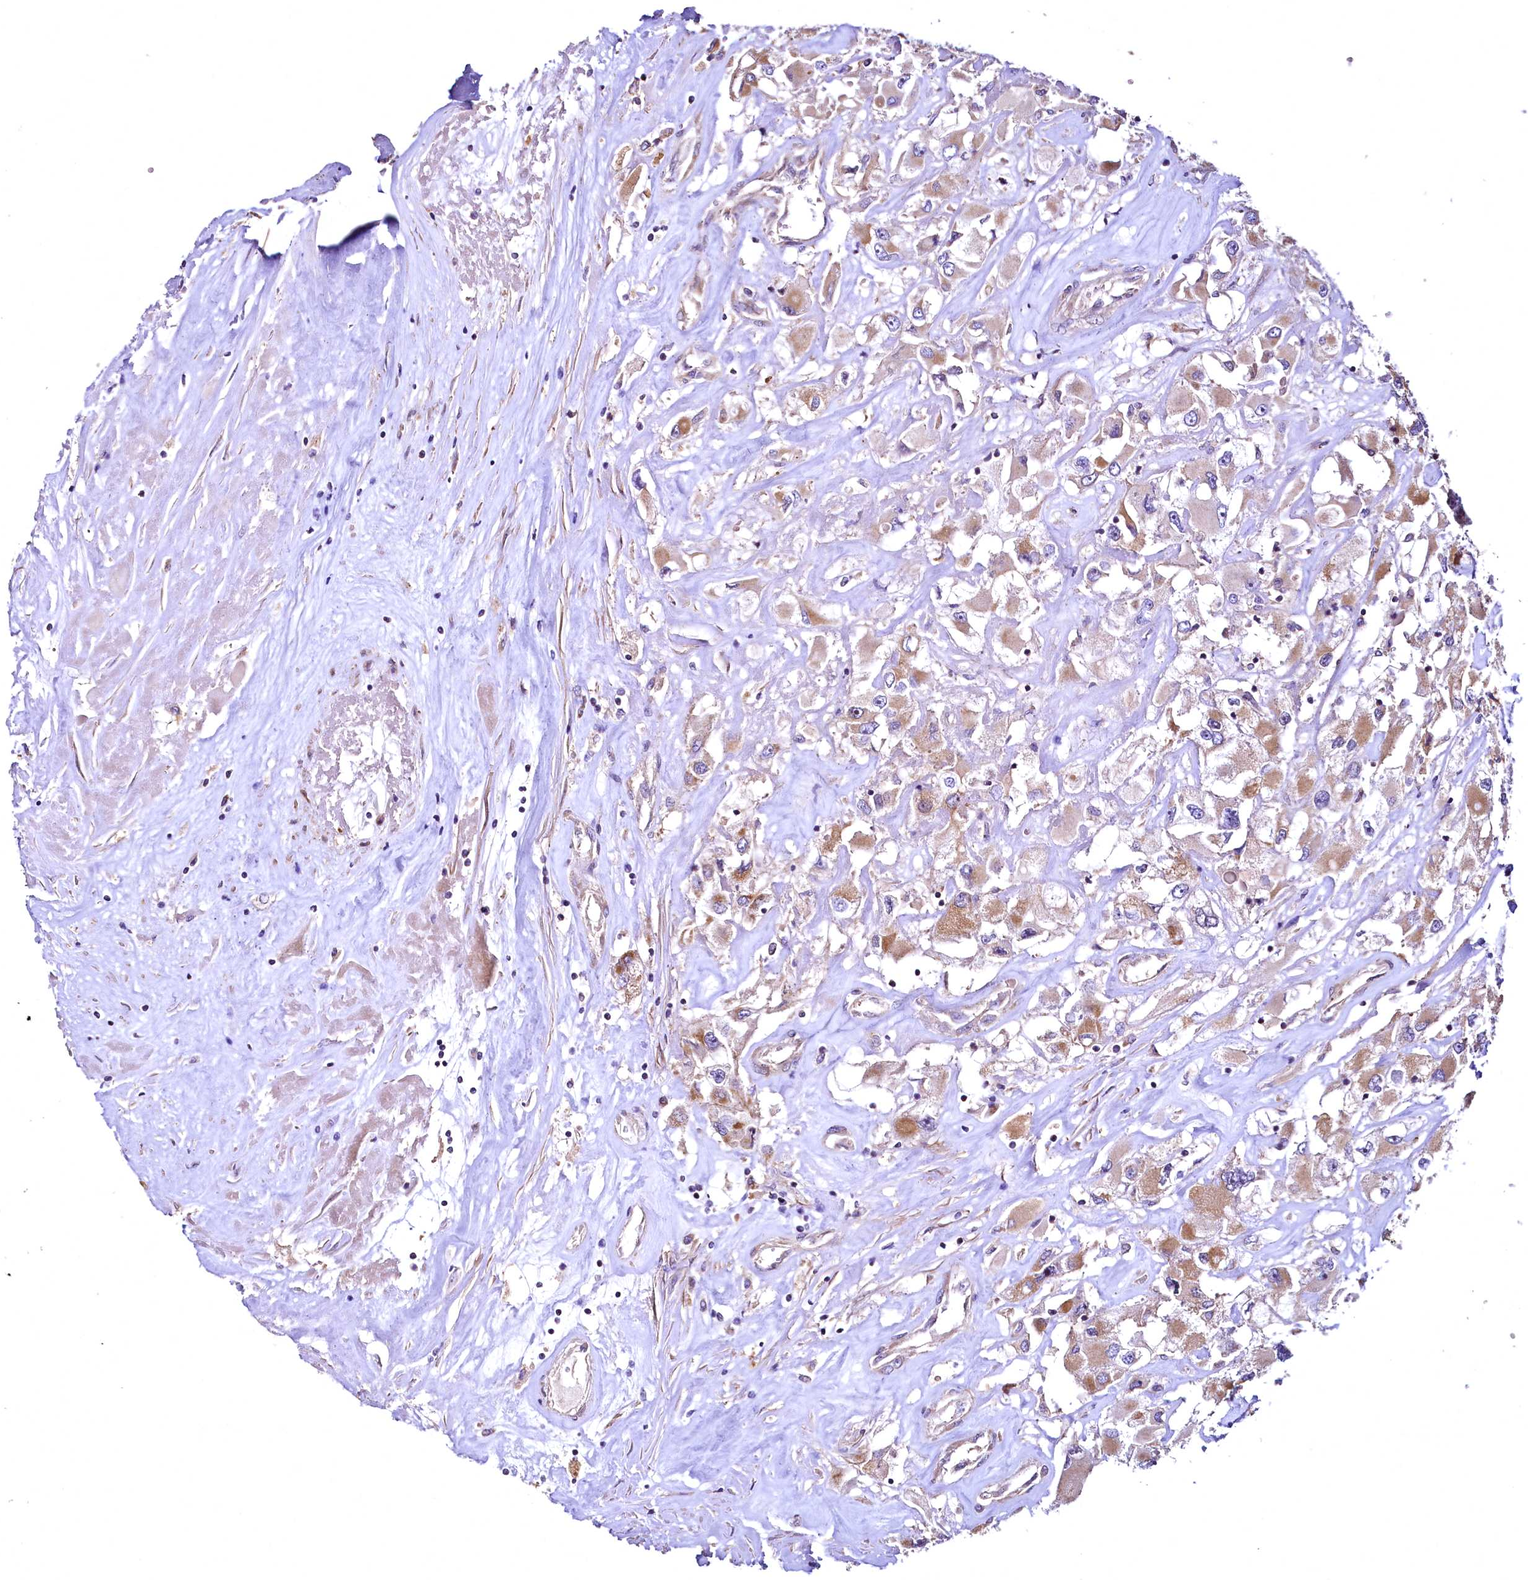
{"staining": {"intensity": "moderate", "quantity": ">75%", "location": "cytoplasmic/membranous"}, "tissue": "renal cancer", "cell_type": "Tumor cells", "image_type": "cancer", "snomed": [{"axis": "morphology", "description": "Adenocarcinoma, NOS"}, {"axis": "topography", "description": "Kidney"}], "caption": "Protein expression analysis of human renal cancer reveals moderate cytoplasmic/membranous staining in about >75% of tumor cells.", "gene": "TBCEL", "patient": {"sex": "female", "age": 52}}